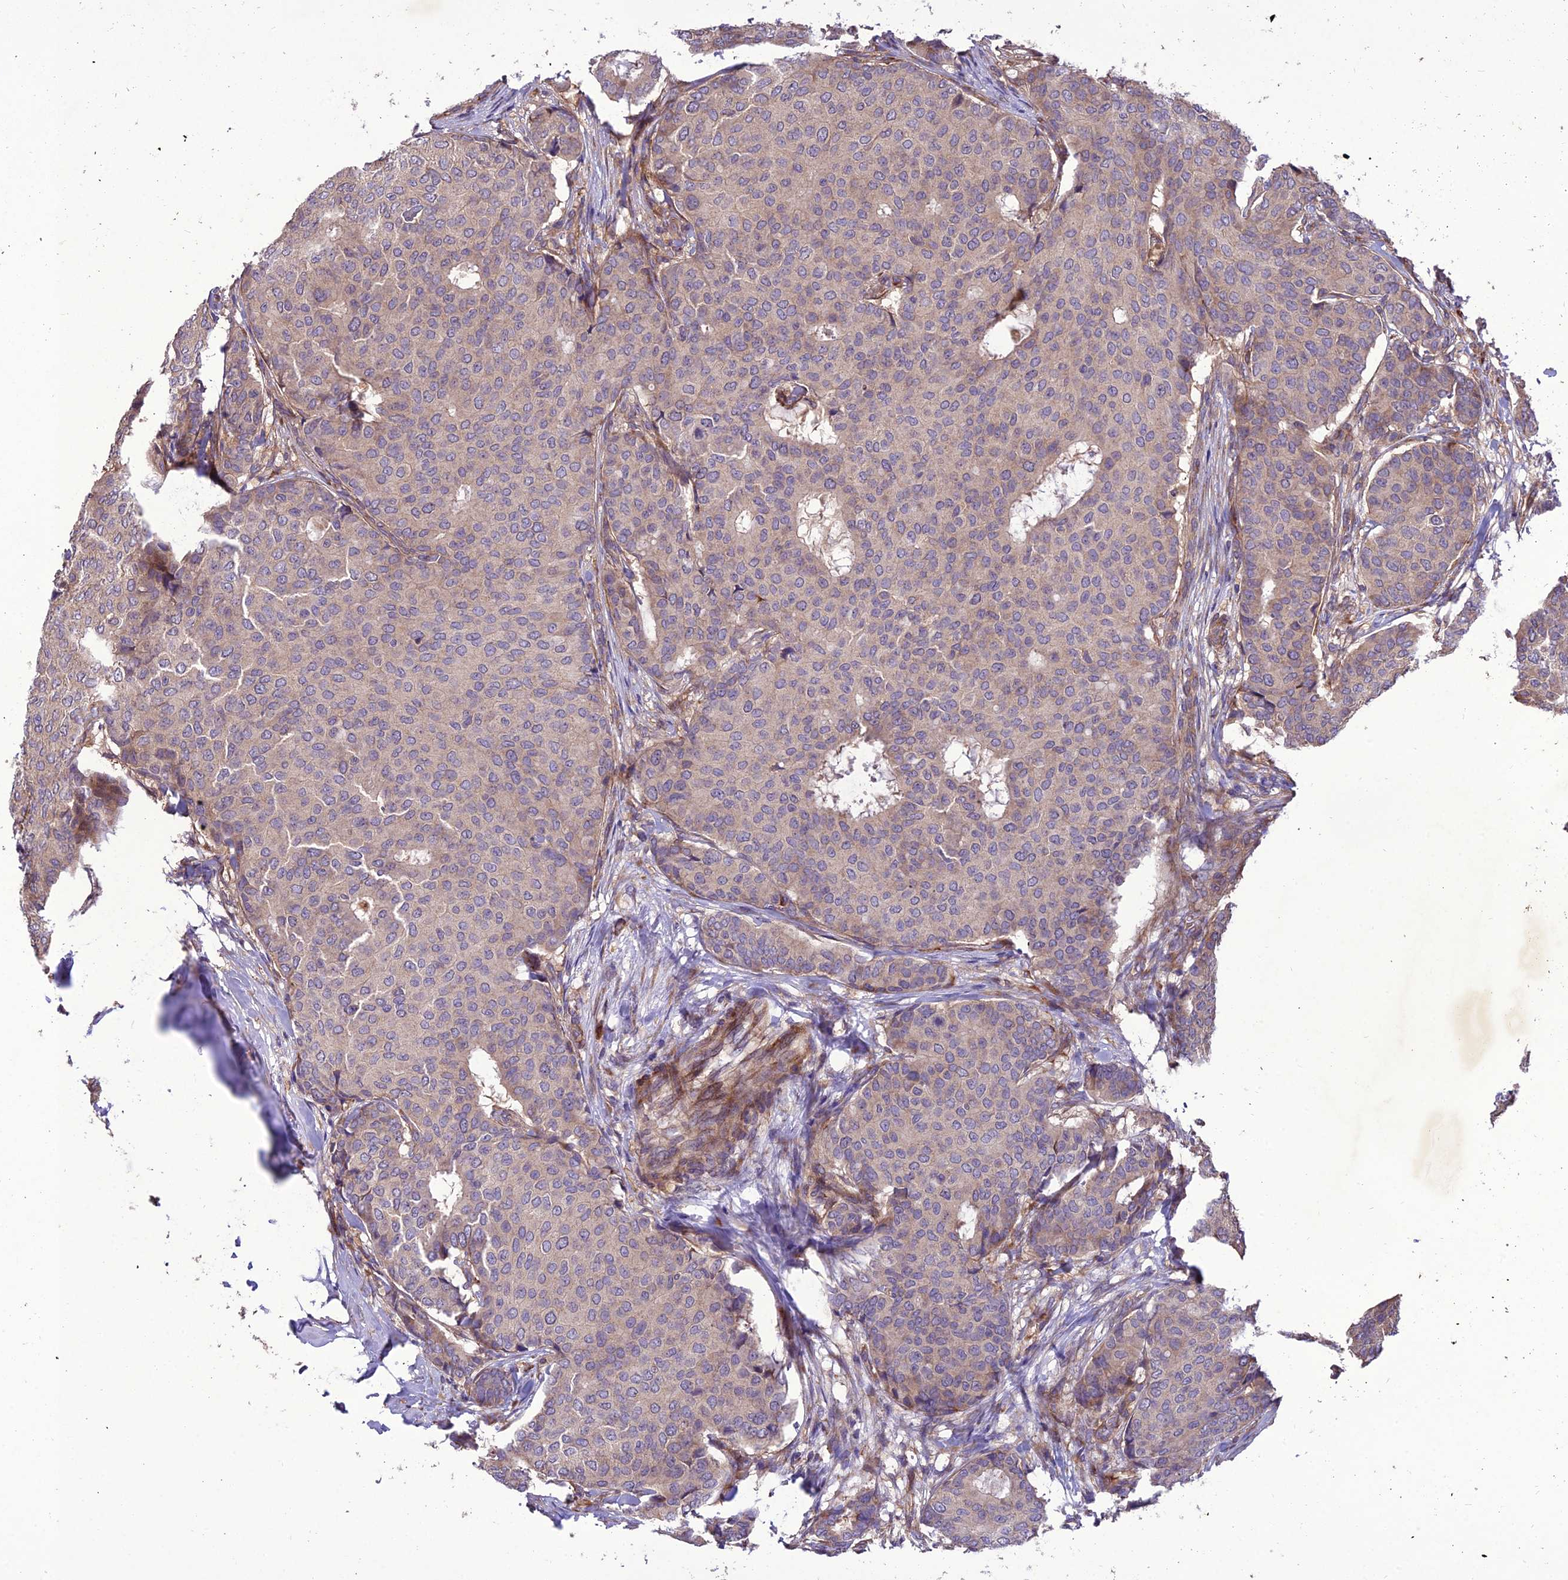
{"staining": {"intensity": "moderate", "quantity": "25%-75%", "location": "cytoplasmic/membranous"}, "tissue": "breast cancer", "cell_type": "Tumor cells", "image_type": "cancer", "snomed": [{"axis": "morphology", "description": "Duct carcinoma"}, {"axis": "topography", "description": "Breast"}], "caption": "Approximately 25%-75% of tumor cells in breast infiltrating ductal carcinoma display moderate cytoplasmic/membranous protein staining as visualized by brown immunohistochemical staining.", "gene": "CENPL", "patient": {"sex": "female", "age": 75}}